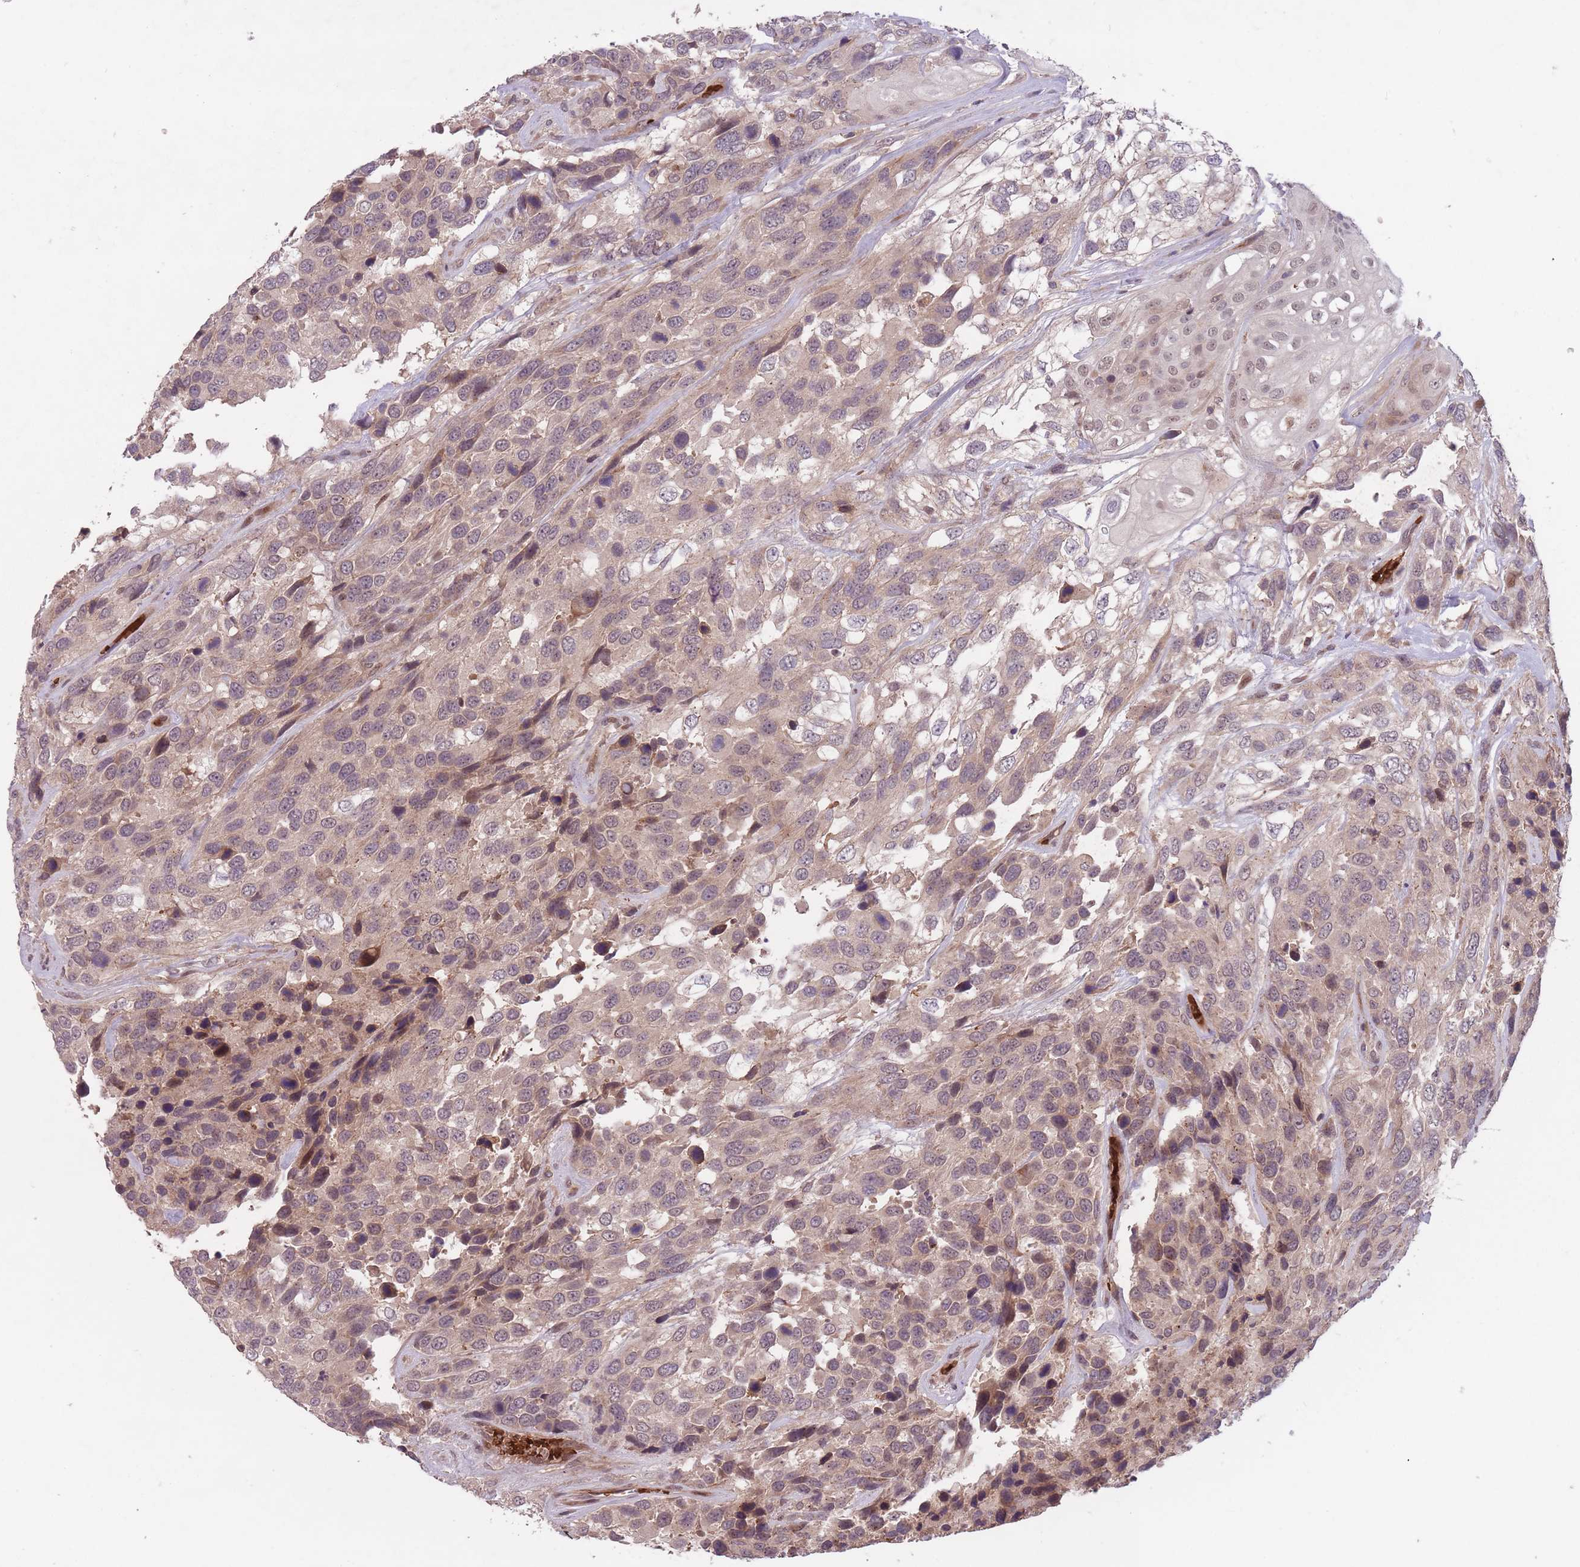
{"staining": {"intensity": "moderate", "quantity": "<25%", "location": "cytoplasmic/membranous,nuclear"}, "tissue": "urothelial cancer", "cell_type": "Tumor cells", "image_type": "cancer", "snomed": [{"axis": "morphology", "description": "Urothelial carcinoma, High grade"}, {"axis": "topography", "description": "Urinary bladder"}], "caption": "There is low levels of moderate cytoplasmic/membranous and nuclear staining in tumor cells of high-grade urothelial carcinoma, as demonstrated by immunohistochemical staining (brown color).", "gene": "SECTM1", "patient": {"sex": "female", "age": 70}}